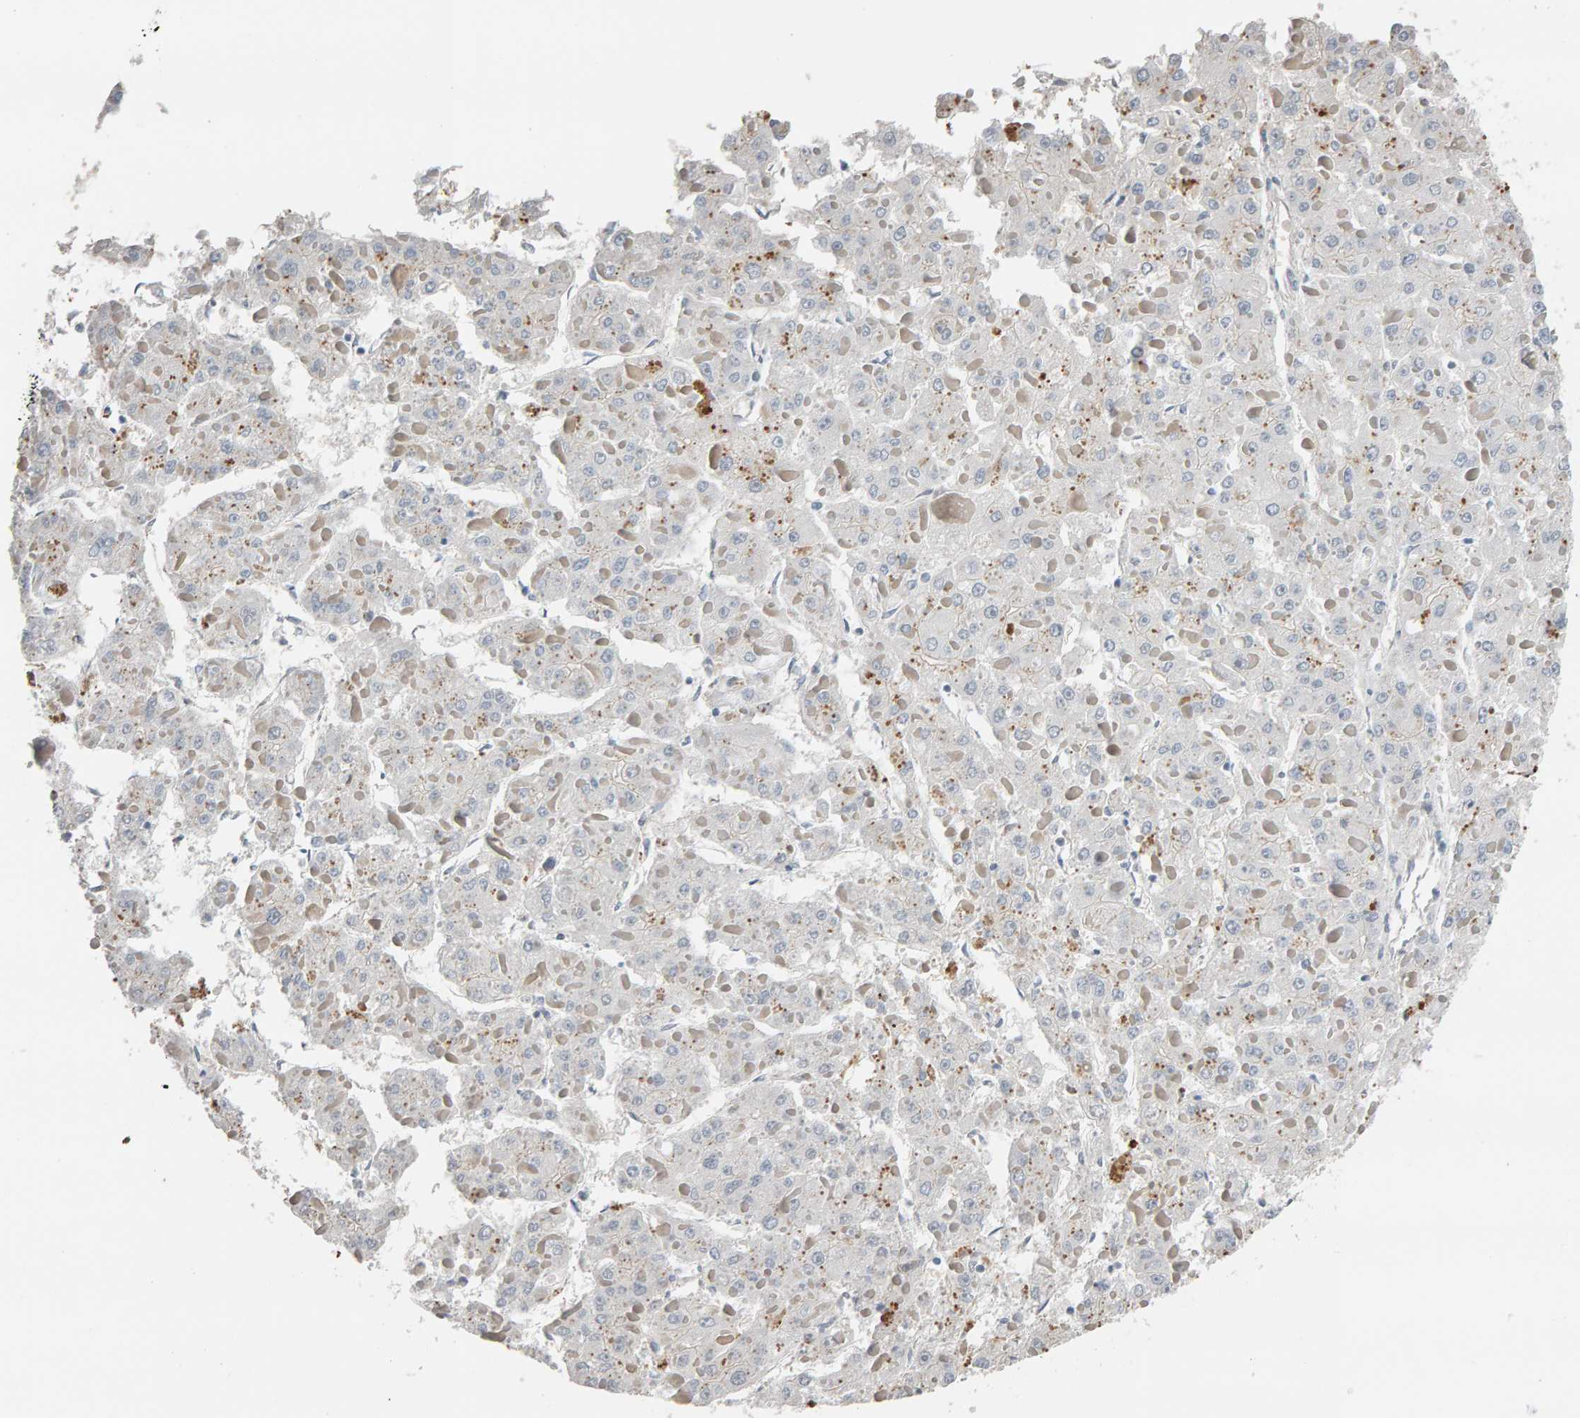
{"staining": {"intensity": "moderate", "quantity": "<25%", "location": "cytoplasmic/membranous"}, "tissue": "liver cancer", "cell_type": "Tumor cells", "image_type": "cancer", "snomed": [{"axis": "morphology", "description": "Carcinoma, Hepatocellular, NOS"}, {"axis": "topography", "description": "Liver"}], "caption": "Immunohistochemical staining of liver cancer shows low levels of moderate cytoplasmic/membranous expression in approximately <25% of tumor cells.", "gene": "IPPK", "patient": {"sex": "female", "age": 73}}